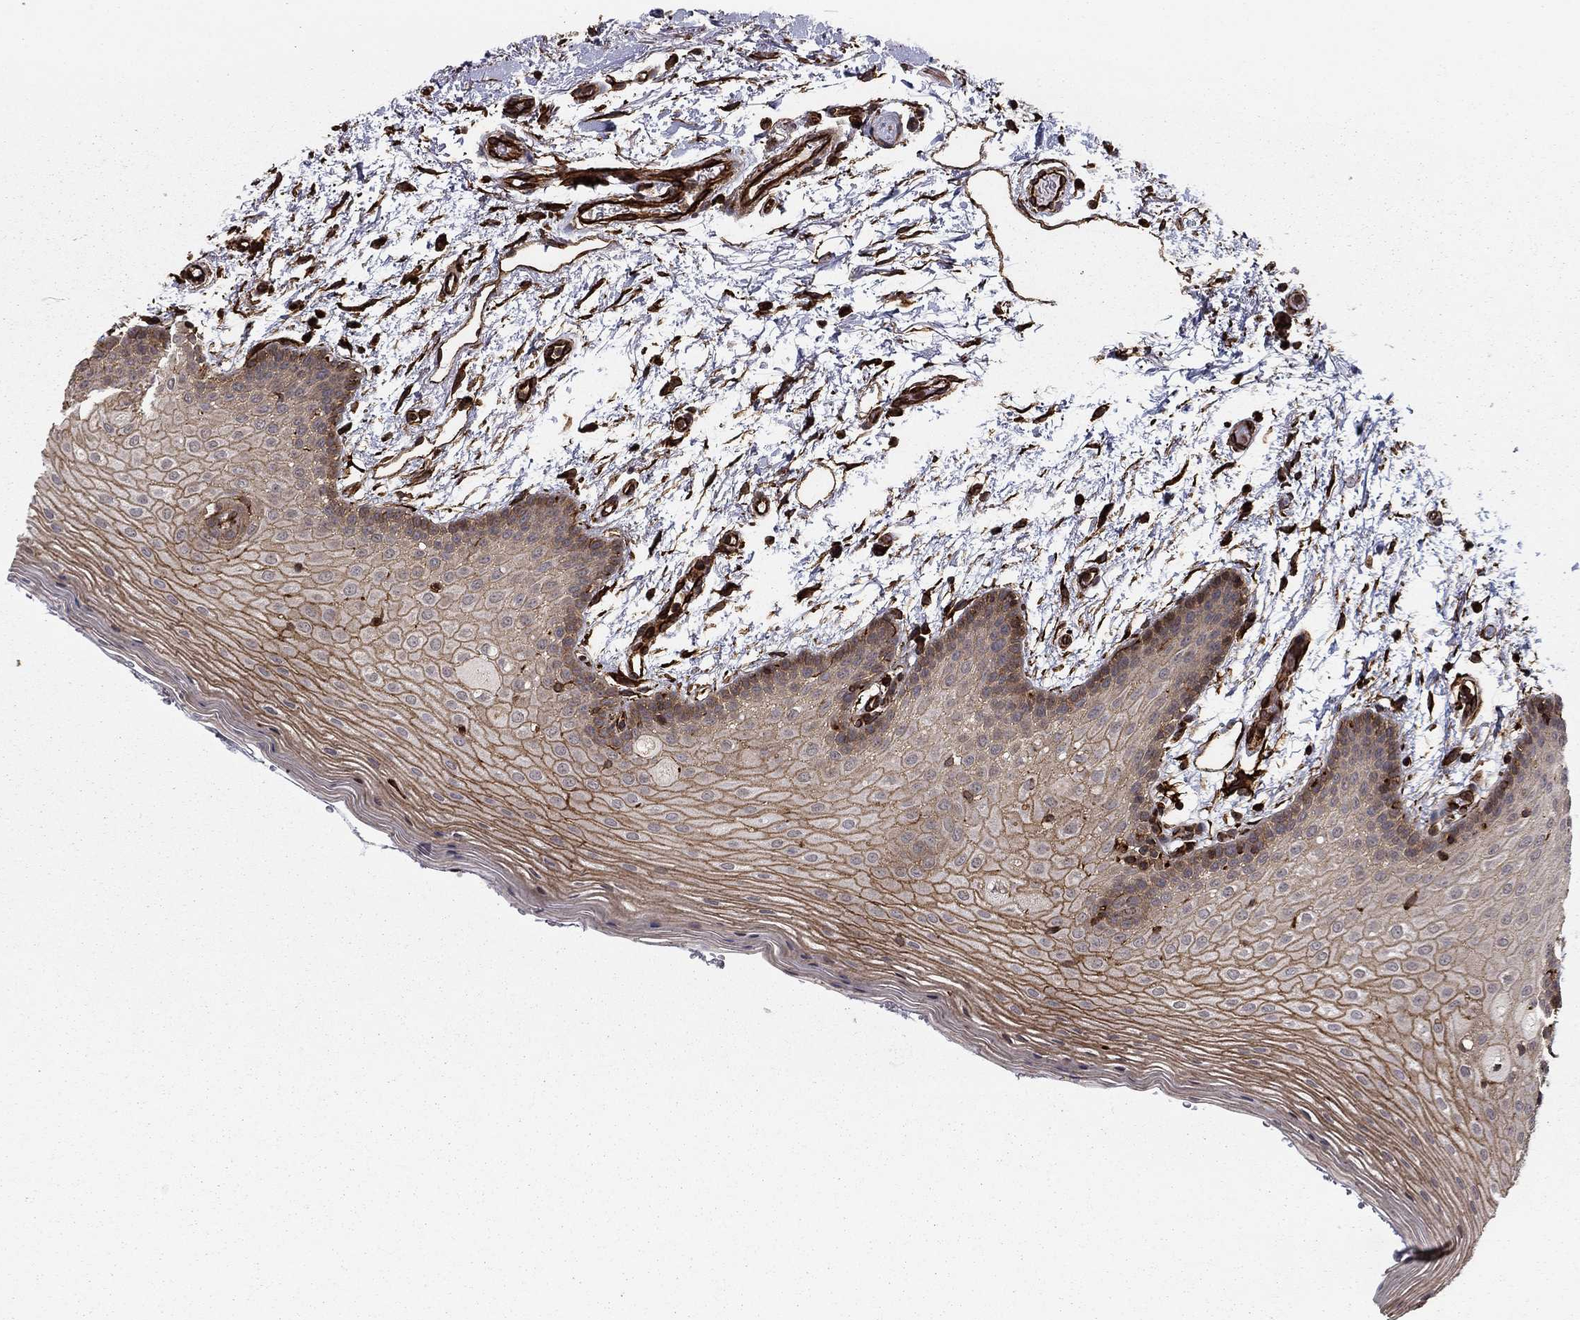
{"staining": {"intensity": "moderate", "quantity": "25%-75%", "location": "cytoplasmic/membranous"}, "tissue": "oral mucosa", "cell_type": "Squamous epithelial cells", "image_type": "normal", "snomed": [{"axis": "morphology", "description": "Normal tissue, NOS"}, {"axis": "topography", "description": "Oral tissue"}, {"axis": "topography", "description": "Tounge, NOS"}], "caption": "Oral mucosa was stained to show a protein in brown. There is medium levels of moderate cytoplasmic/membranous positivity in approximately 25%-75% of squamous epithelial cells. The protein is shown in brown color, while the nuclei are stained blue.", "gene": "ADM", "patient": {"sex": "female", "age": 86}}